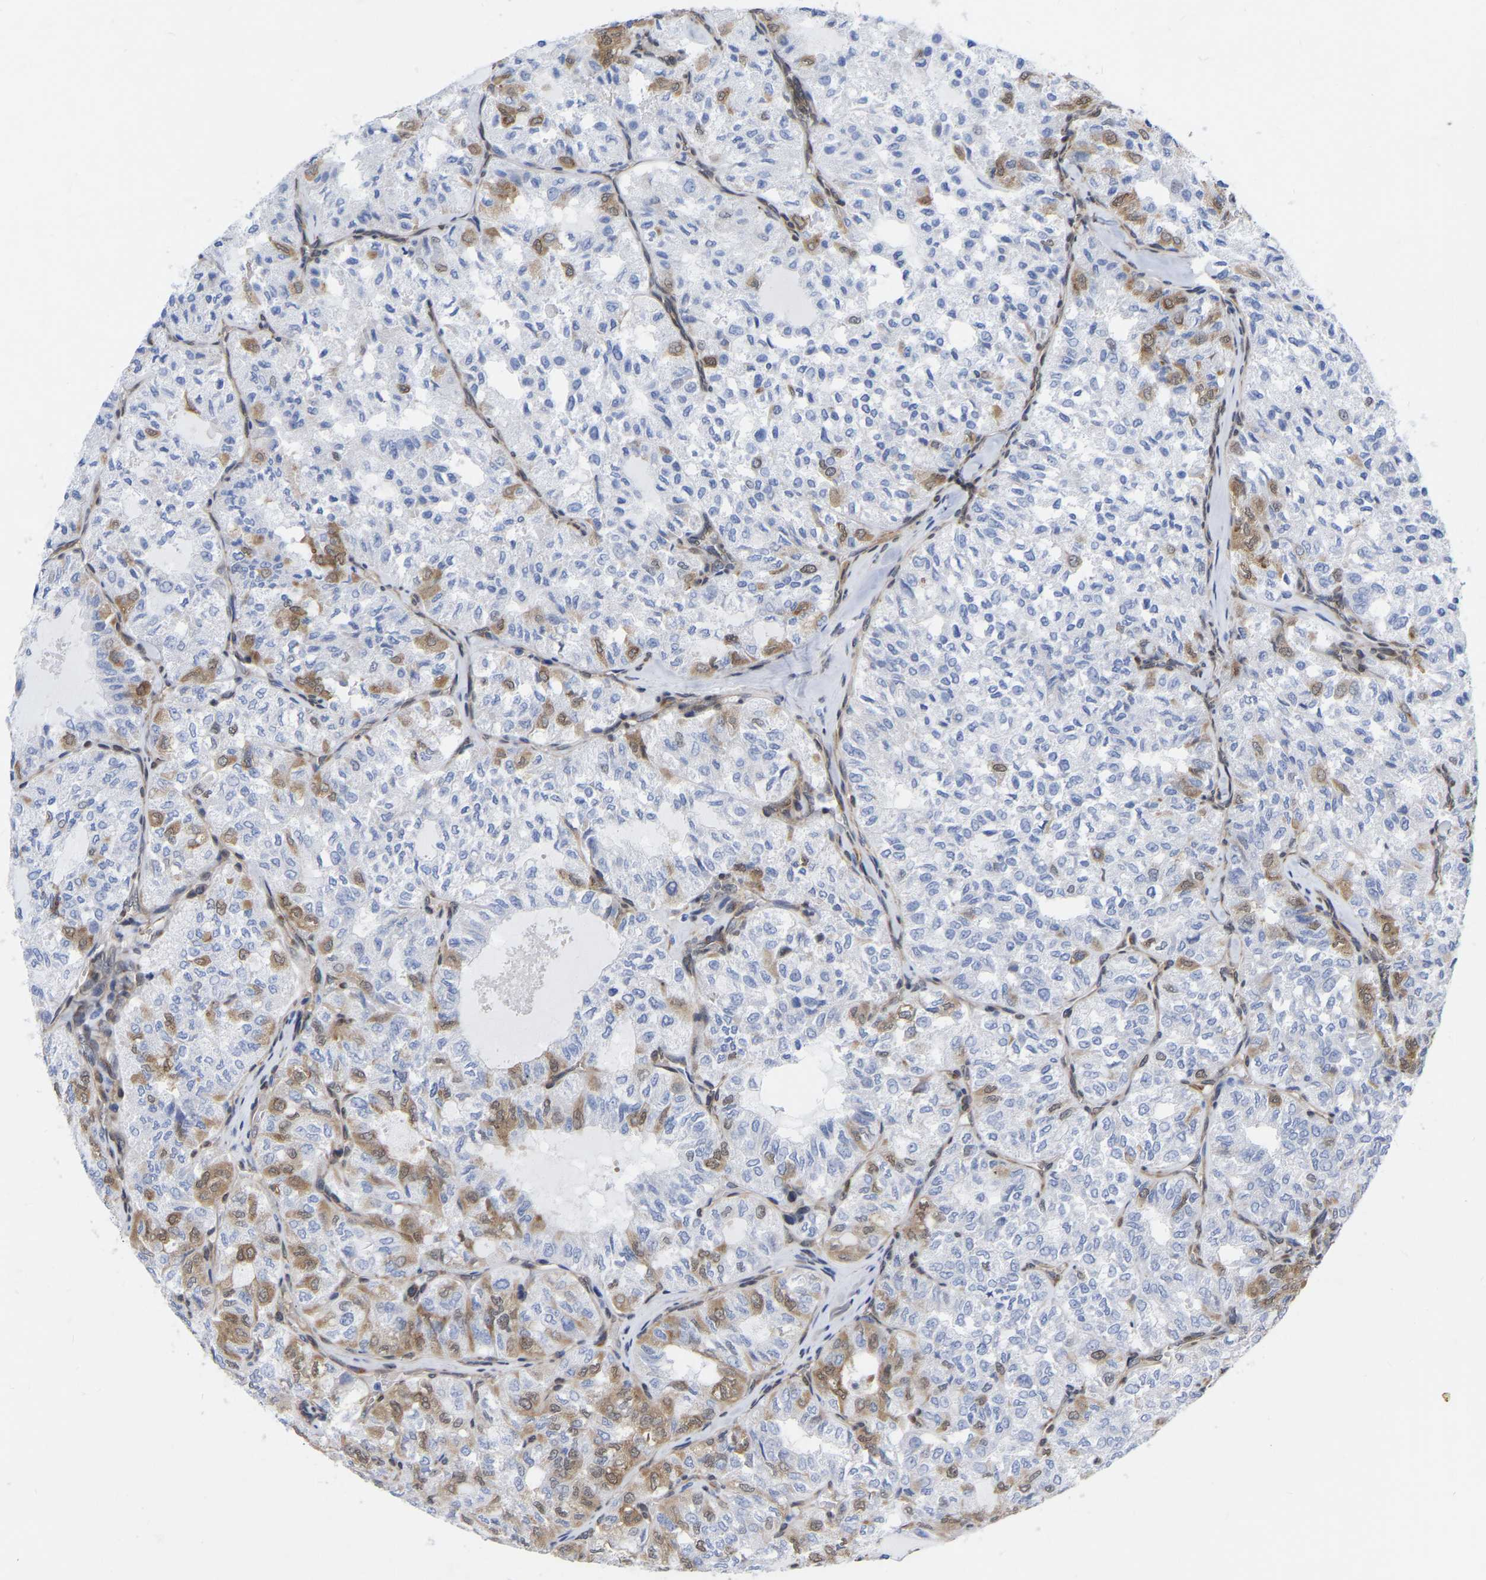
{"staining": {"intensity": "moderate", "quantity": "<25%", "location": "cytoplasmic/membranous"}, "tissue": "thyroid cancer", "cell_type": "Tumor cells", "image_type": "cancer", "snomed": [{"axis": "morphology", "description": "Follicular adenoma carcinoma, NOS"}, {"axis": "topography", "description": "Thyroid gland"}], "caption": "Immunohistochemistry photomicrograph of neoplastic tissue: follicular adenoma carcinoma (thyroid) stained using immunohistochemistry (IHC) demonstrates low levels of moderate protein expression localized specifically in the cytoplasmic/membranous of tumor cells, appearing as a cytoplasmic/membranous brown color.", "gene": "UBE4B", "patient": {"sex": "male", "age": 75}}